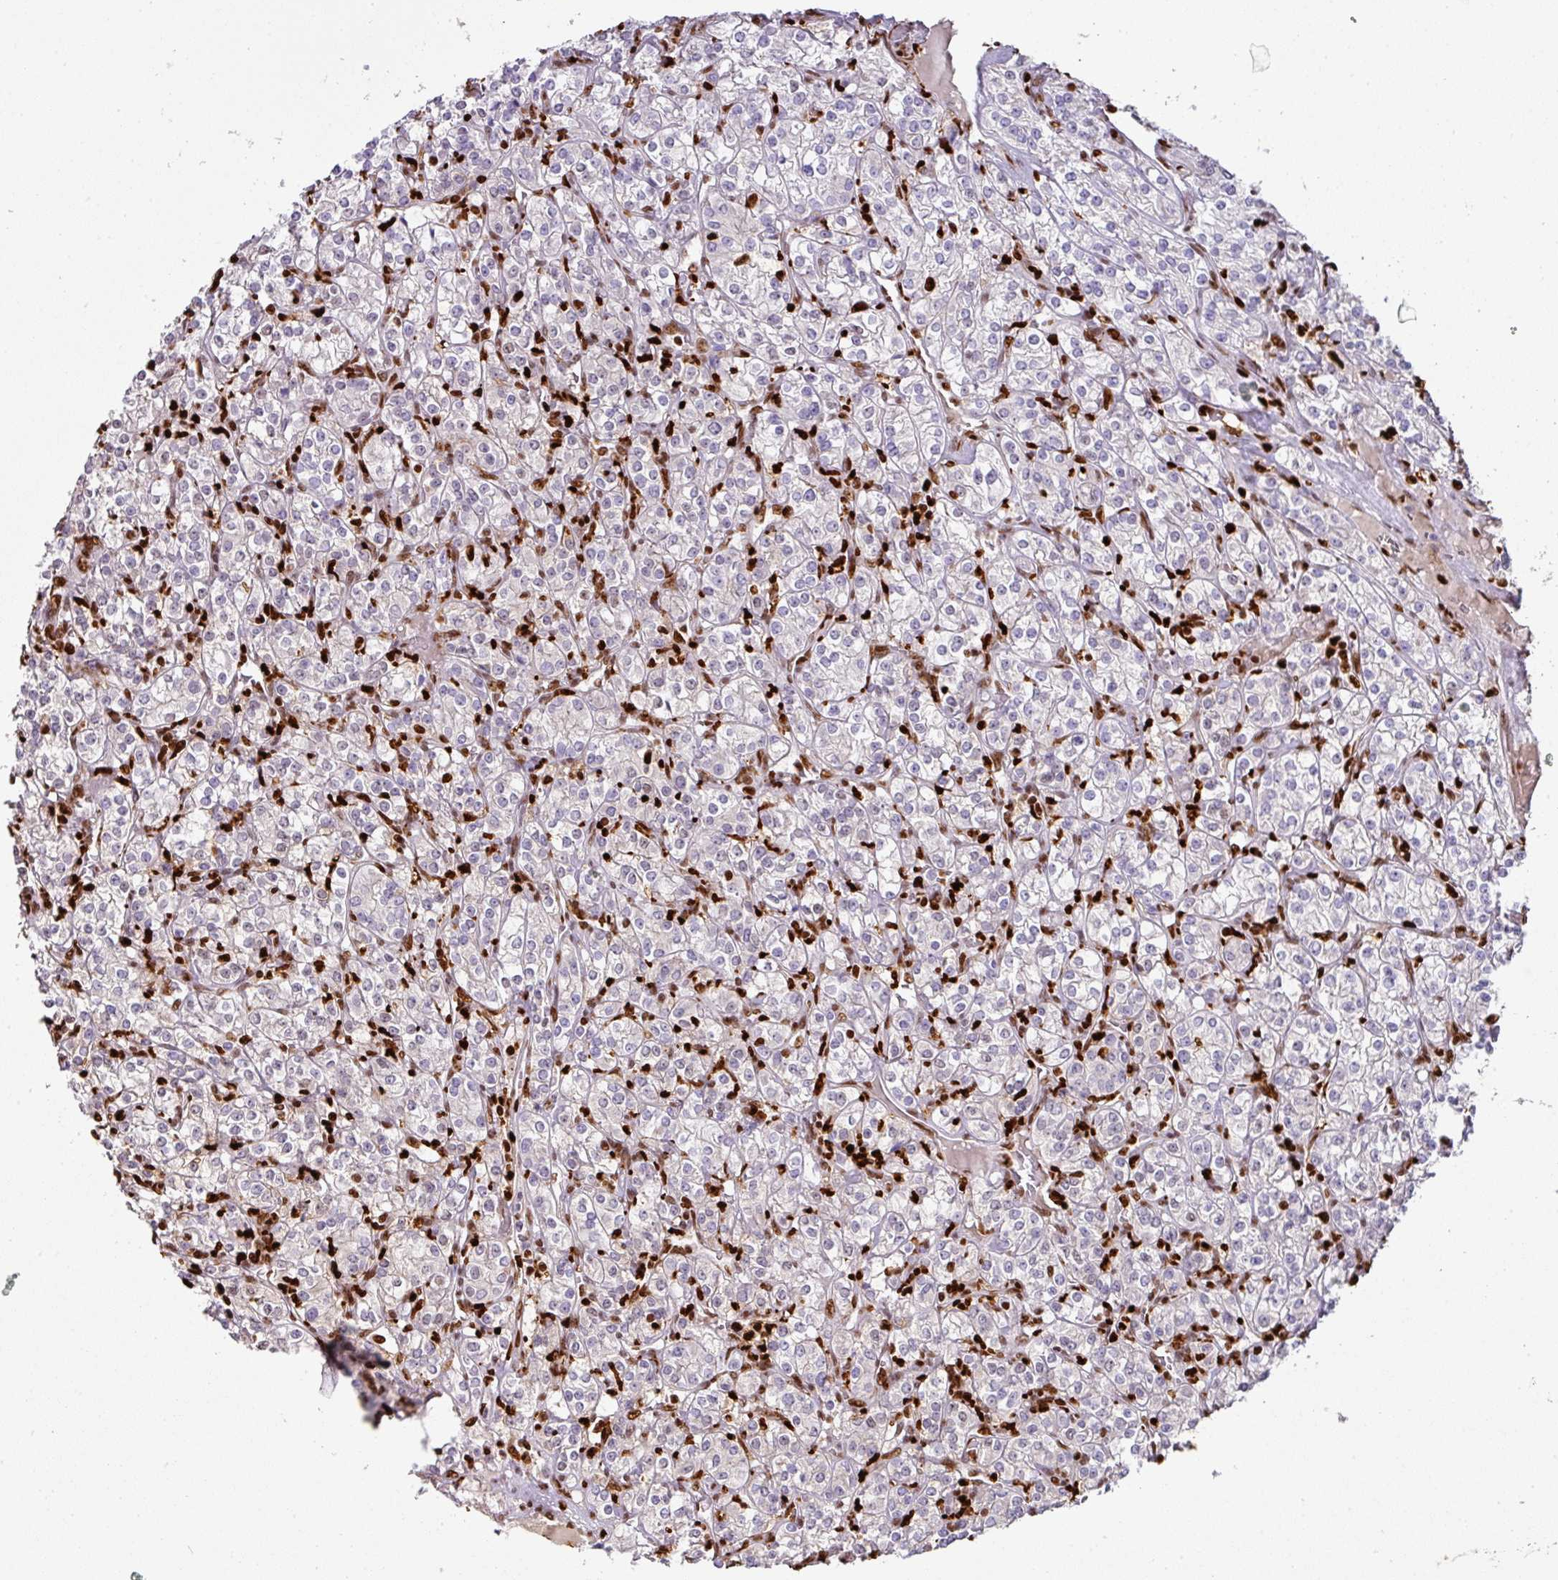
{"staining": {"intensity": "negative", "quantity": "none", "location": "none"}, "tissue": "renal cancer", "cell_type": "Tumor cells", "image_type": "cancer", "snomed": [{"axis": "morphology", "description": "Adenocarcinoma, NOS"}, {"axis": "topography", "description": "Kidney"}], "caption": "A photomicrograph of human renal cancer (adenocarcinoma) is negative for staining in tumor cells.", "gene": "SAMHD1", "patient": {"sex": "male", "age": 77}}